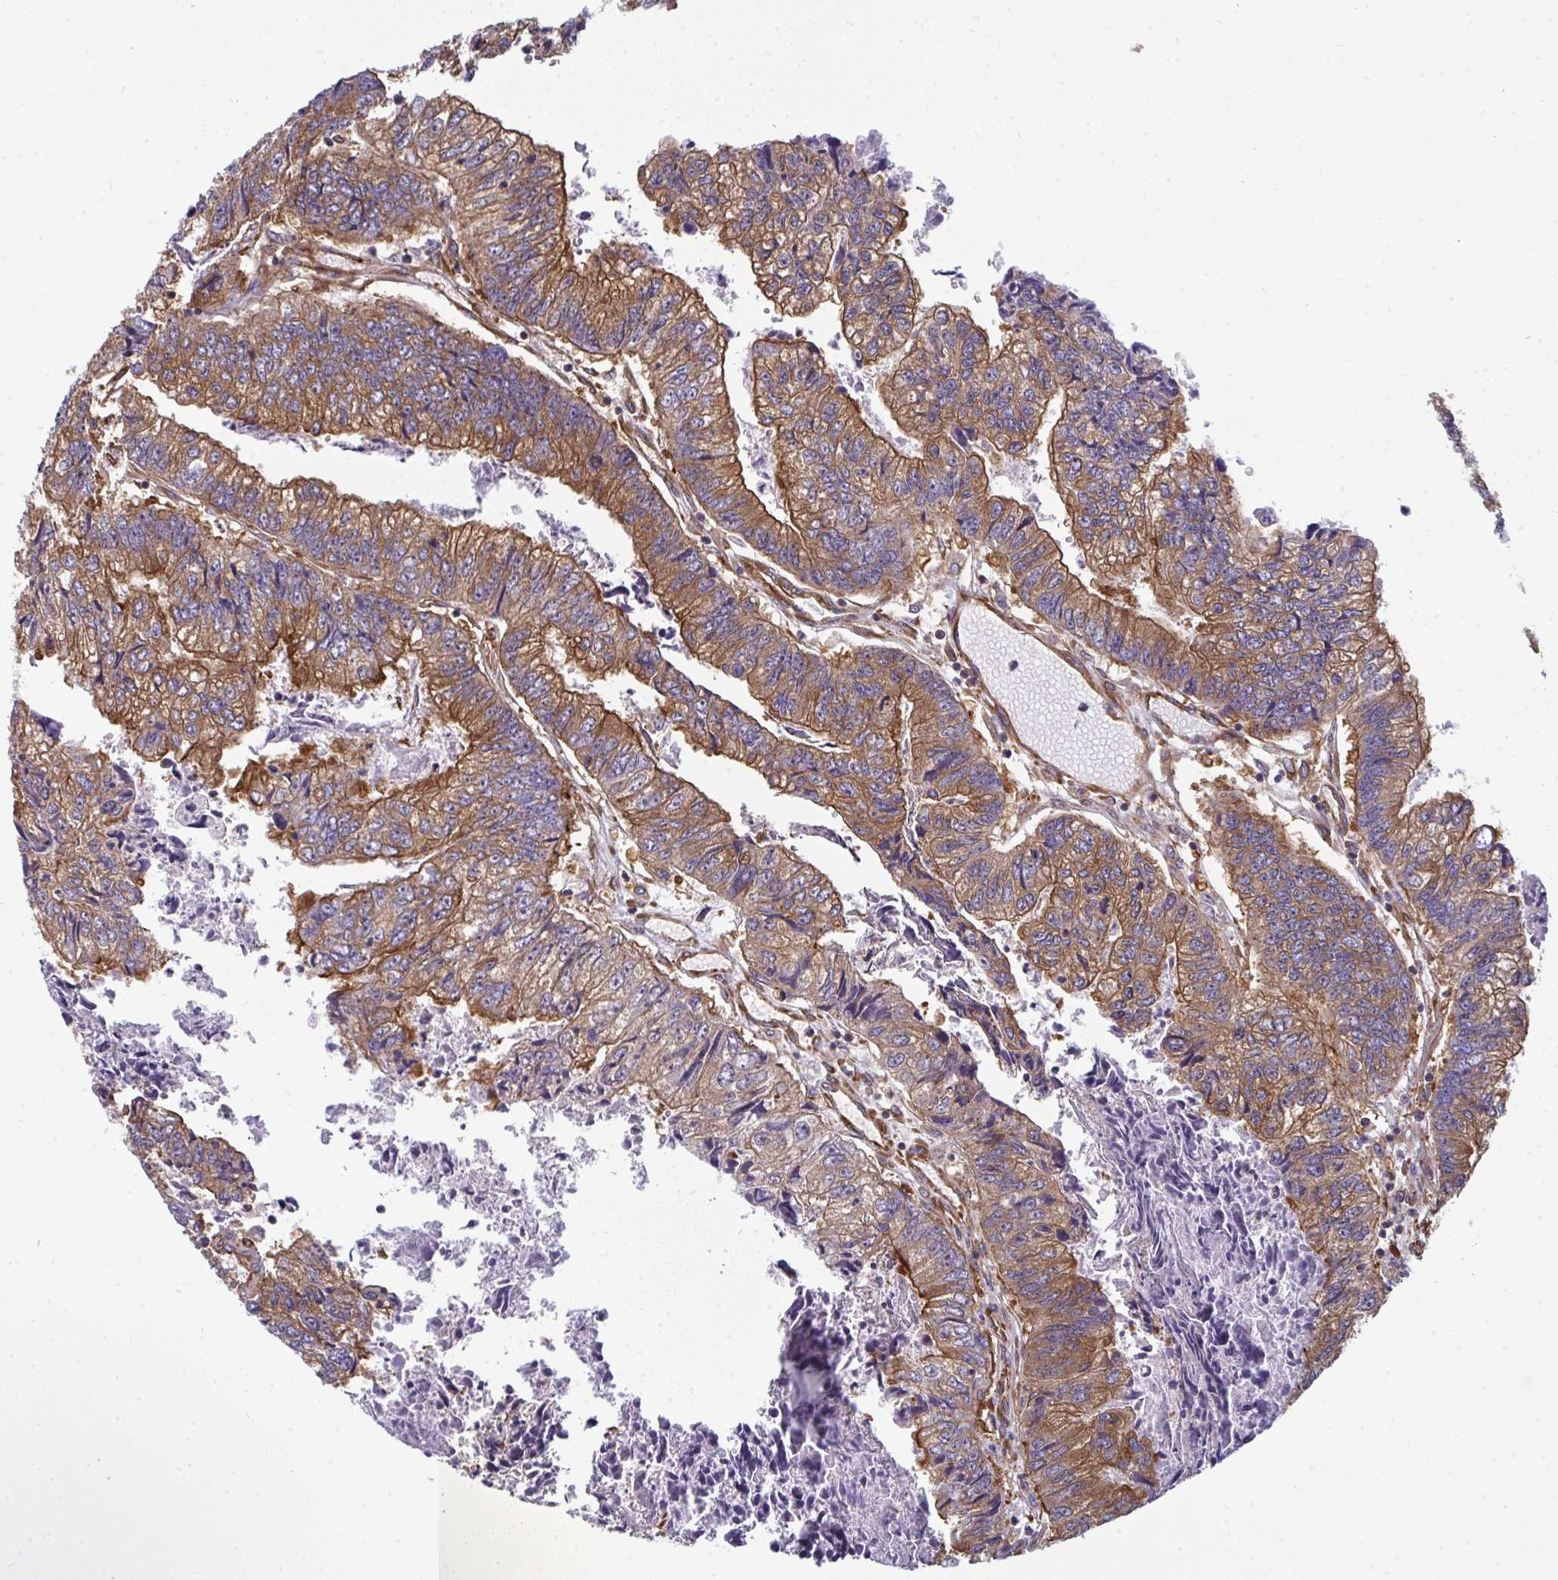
{"staining": {"intensity": "moderate", "quantity": ">75%", "location": "cytoplasmic/membranous"}, "tissue": "colorectal cancer", "cell_type": "Tumor cells", "image_type": "cancer", "snomed": [{"axis": "morphology", "description": "Adenocarcinoma, NOS"}, {"axis": "topography", "description": "Colon"}], "caption": "Colorectal adenocarcinoma stained for a protein (brown) displays moderate cytoplasmic/membranous positive positivity in approximately >75% of tumor cells.", "gene": "DYNC1I2", "patient": {"sex": "male", "age": 86}}